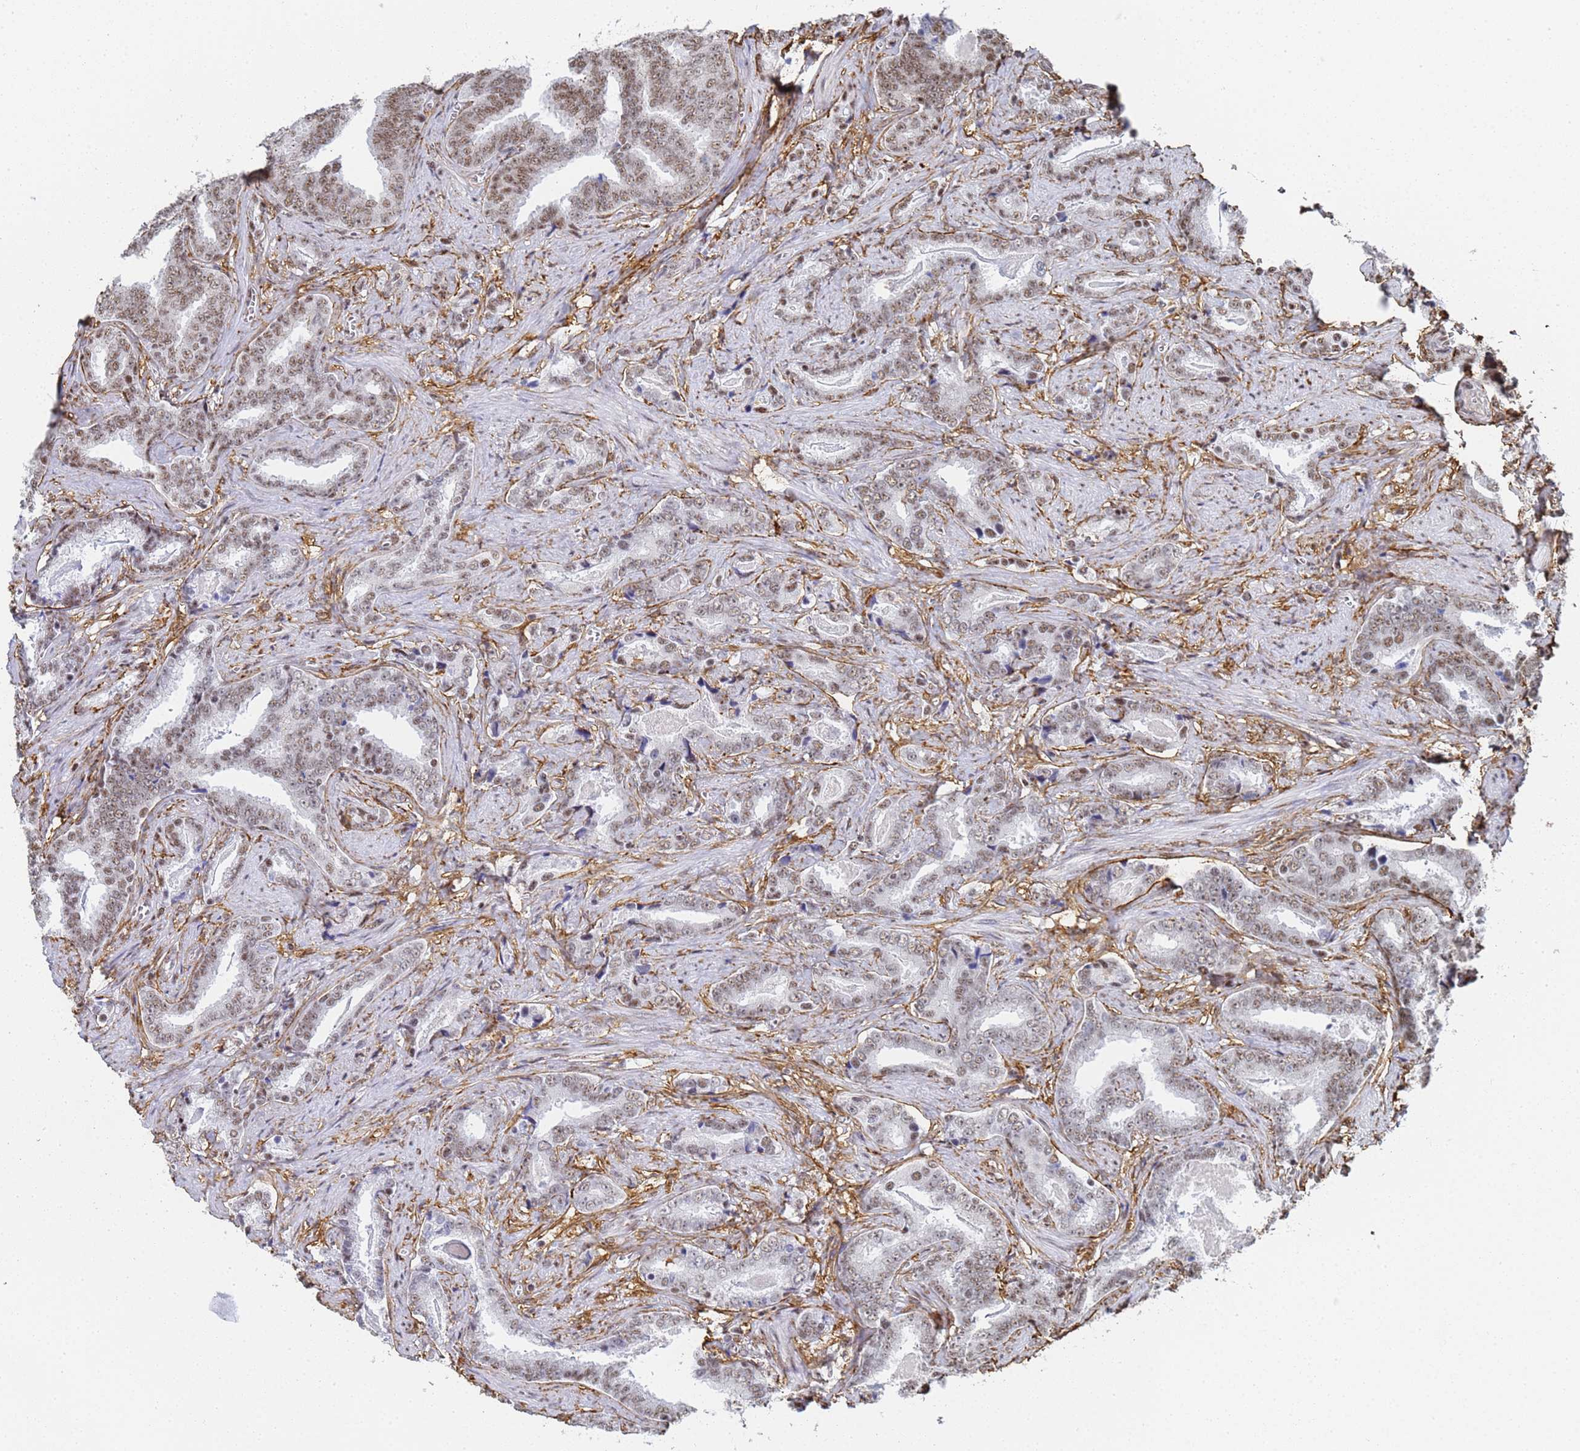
{"staining": {"intensity": "moderate", "quantity": ">75%", "location": "nuclear"}, "tissue": "prostate cancer", "cell_type": "Tumor cells", "image_type": "cancer", "snomed": [{"axis": "morphology", "description": "Adenocarcinoma, High grade"}, {"axis": "topography", "description": "Prostate"}], "caption": "Approximately >75% of tumor cells in human prostate cancer reveal moderate nuclear protein positivity as visualized by brown immunohistochemical staining.", "gene": "PRRT4", "patient": {"sex": "male", "age": 67}}